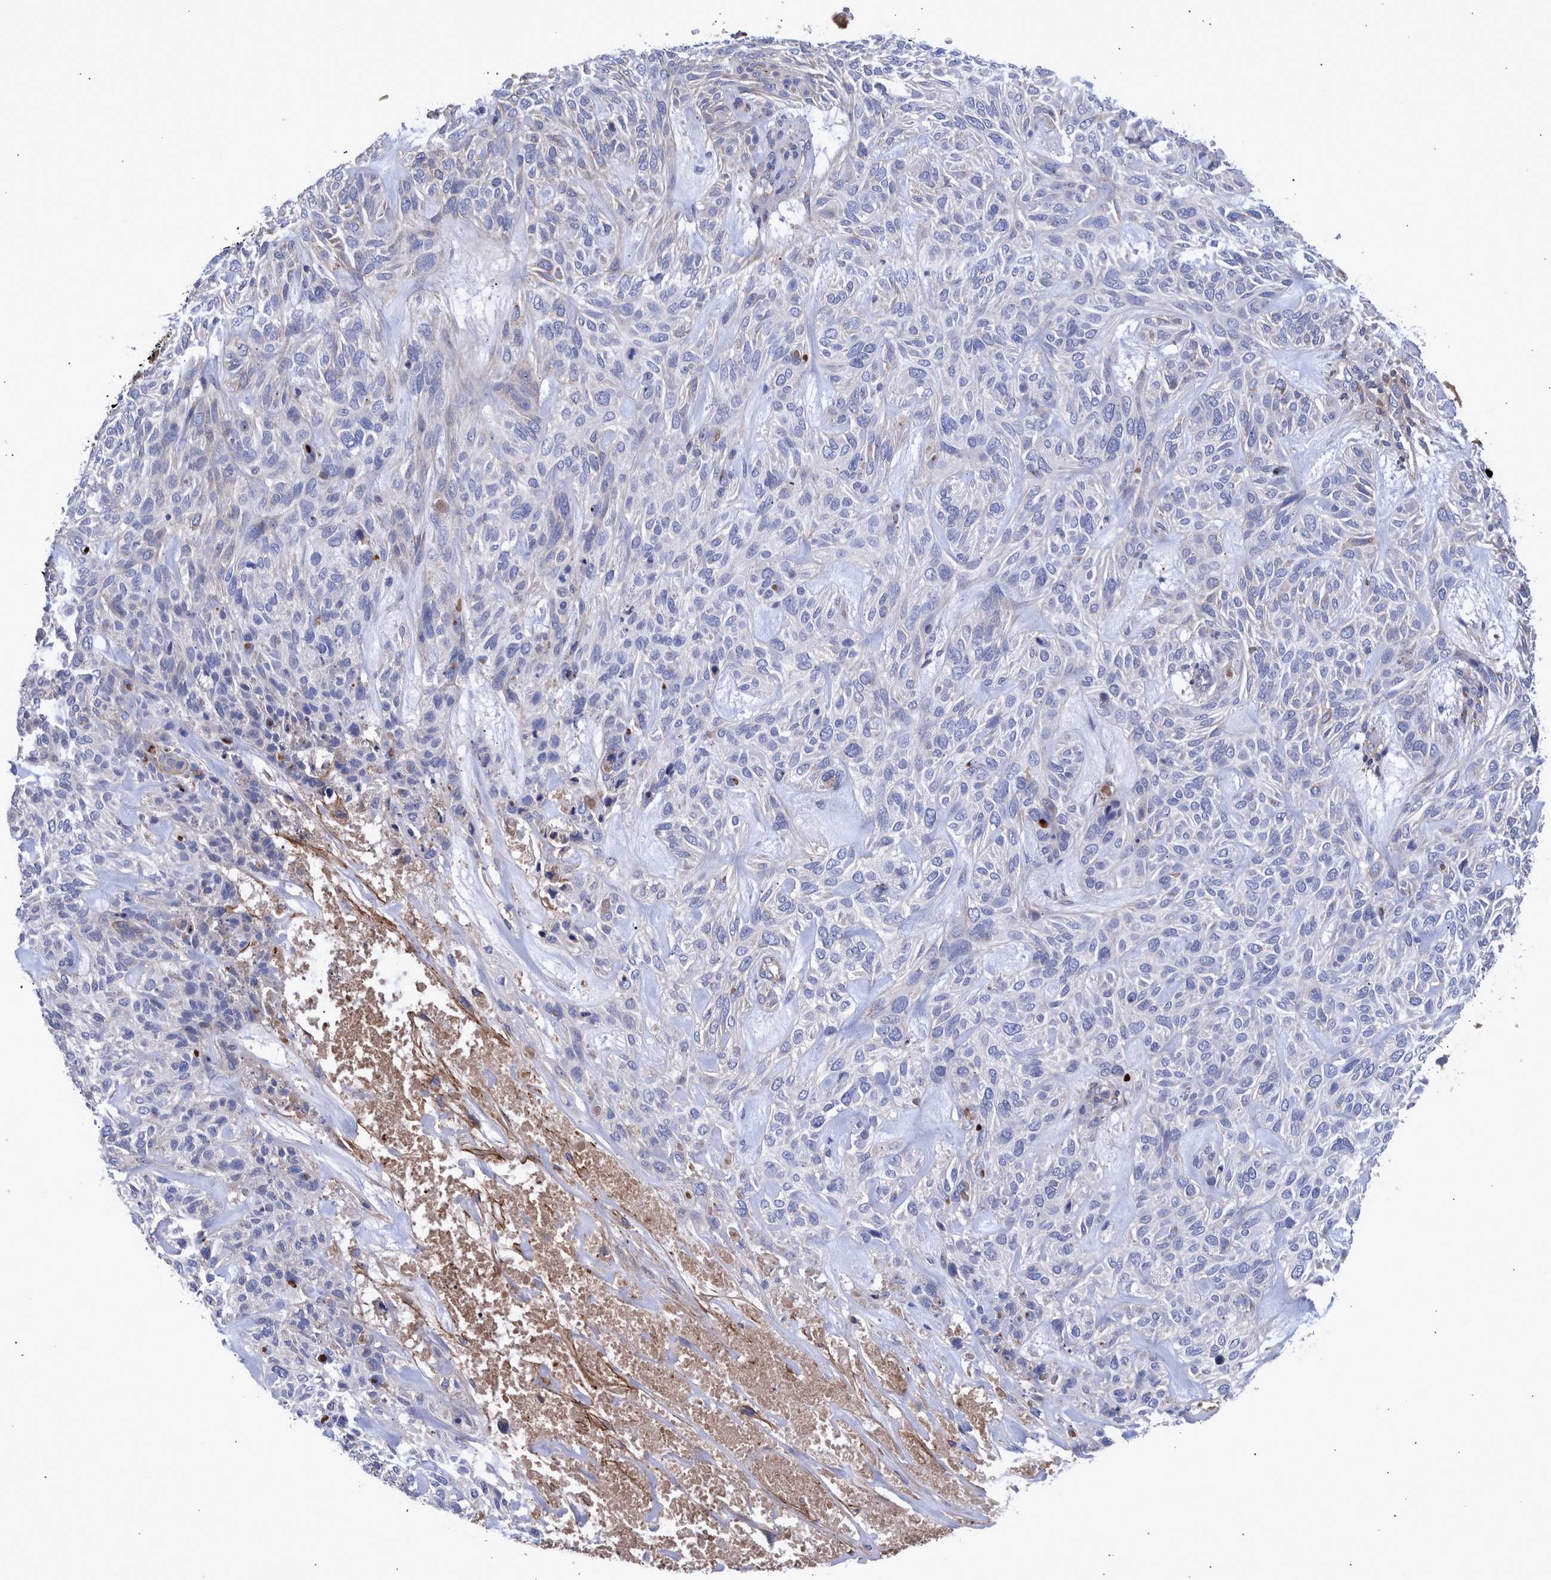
{"staining": {"intensity": "negative", "quantity": "none", "location": "none"}, "tissue": "skin cancer", "cell_type": "Tumor cells", "image_type": "cancer", "snomed": [{"axis": "morphology", "description": "Basal cell carcinoma"}, {"axis": "topography", "description": "Skin"}], "caption": "Tumor cells are negative for protein expression in human basal cell carcinoma (skin).", "gene": "DLL4", "patient": {"sex": "male", "age": 55}}